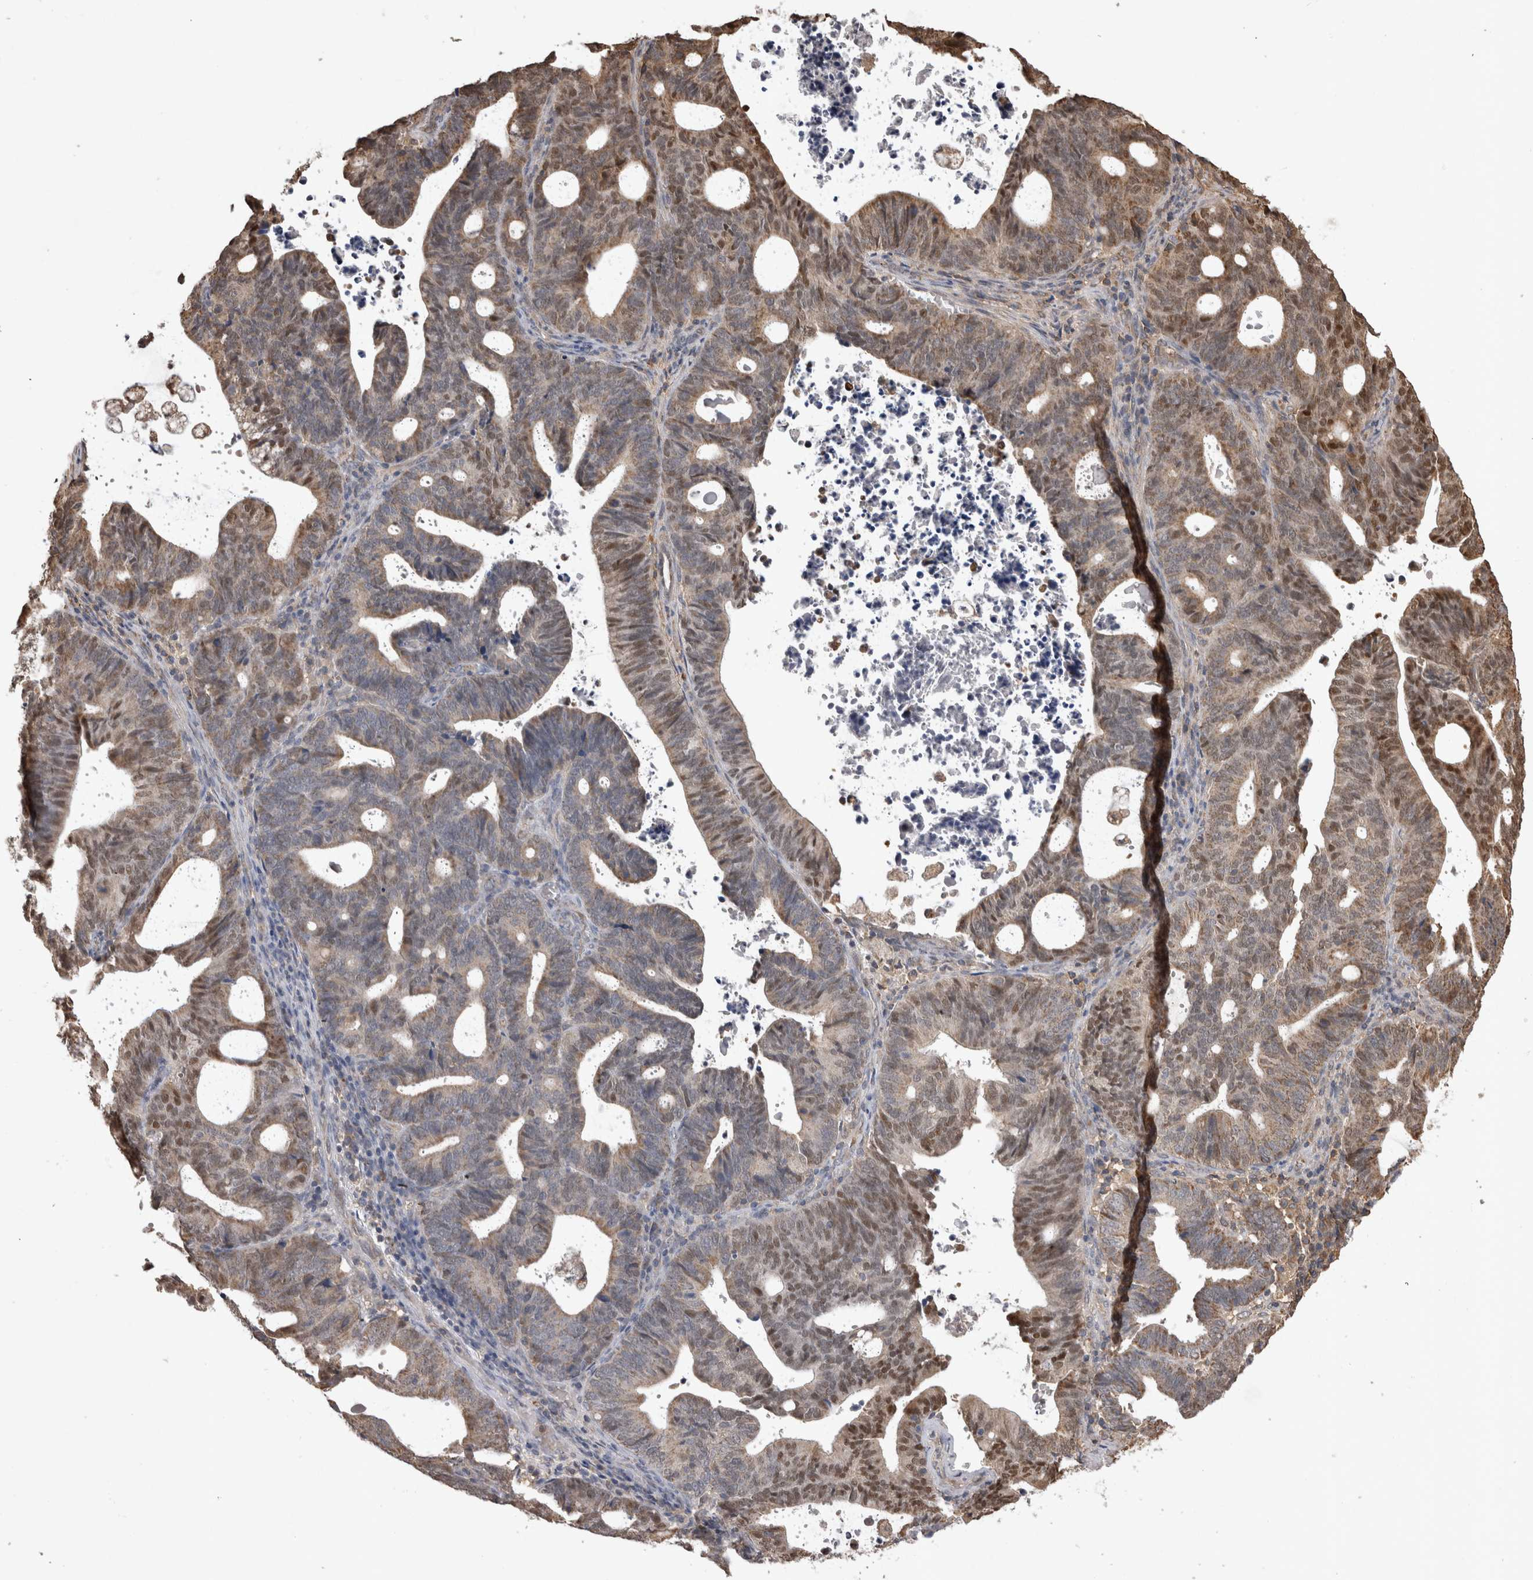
{"staining": {"intensity": "weak", "quantity": "25%-75%", "location": "cytoplasmic/membranous,nuclear"}, "tissue": "endometrial cancer", "cell_type": "Tumor cells", "image_type": "cancer", "snomed": [{"axis": "morphology", "description": "Adenocarcinoma, NOS"}, {"axis": "topography", "description": "Uterus"}], "caption": "A brown stain labels weak cytoplasmic/membranous and nuclear staining of a protein in human endometrial cancer tumor cells.", "gene": "PREP", "patient": {"sex": "female", "age": 83}}